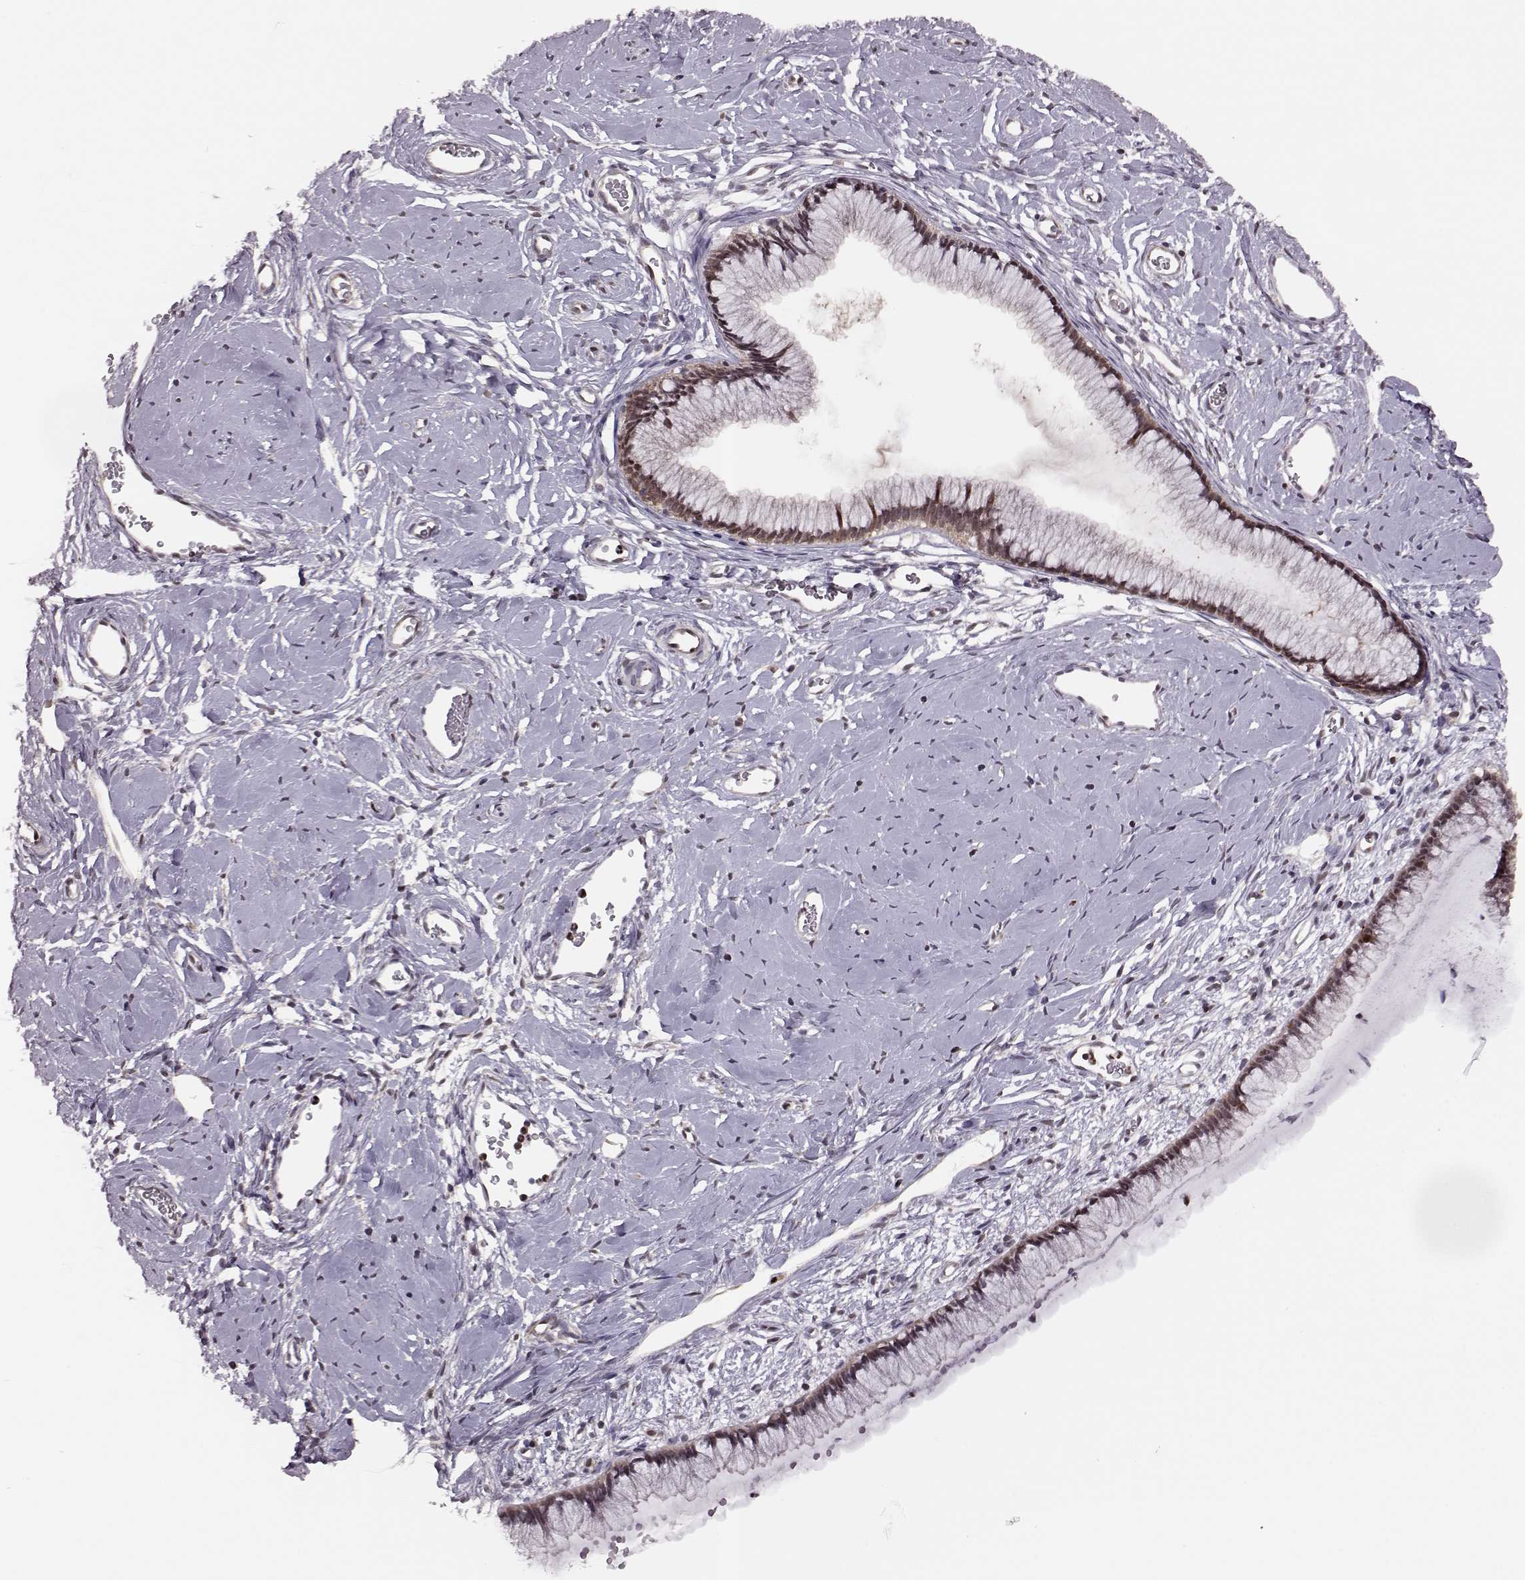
{"staining": {"intensity": "moderate", "quantity": "25%-75%", "location": "nuclear"}, "tissue": "cervix", "cell_type": "Glandular cells", "image_type": "normal", "snomed": [{"axis": "morphology", "description": "Normal tissue, NOS"}, {"axis": "topography", "description": "Cervix"}], "caption": "DAB immunohistochemical staining of unremarkable cervix exhibits moderate nuclear protein positivity in approximately 25%-75% of glandular cells. (Stains: DAB (3,3'-diaminobenzidine) in brown, nuclei in blue, Microscopy: brightfield microscopy at high magnification).", "gene": "KLF6", "patient": {"sex": "female", "age": 40}}